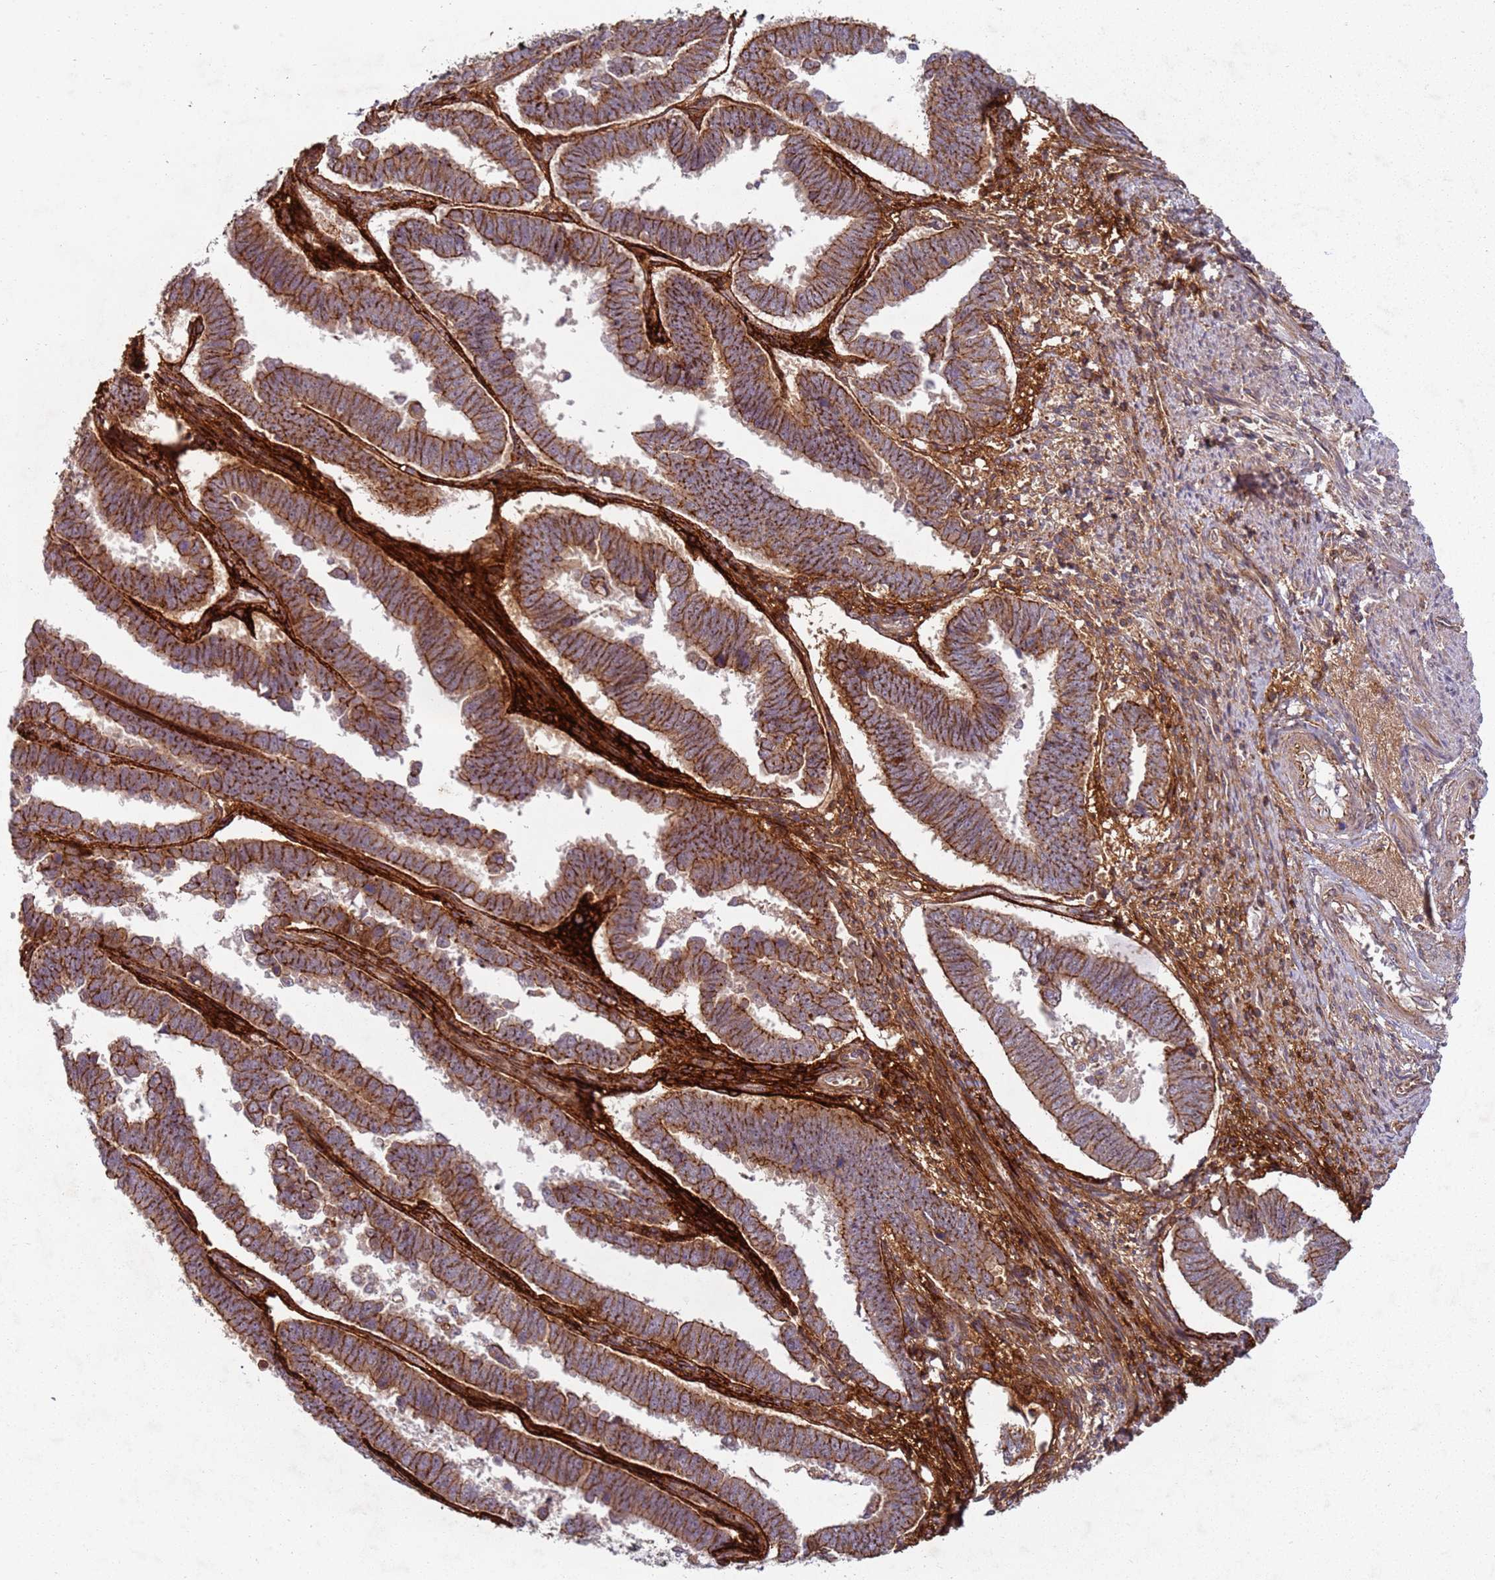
{"staining": {"intensity": "moderate", "quantity": ">75%", "location": "cytoplasmic/membranous"}, "tissue": "endometrial cancer", "cell_type": "Tumor cells", "image_type": "cancer", "snomed": [{"axis": "morphology", "description": "Adenocarcinoma, NOS"}, {"axis": "topography", "description": "Endometrium"}], "caption": "Endometrial cancer (adenocarcinoma) stained with a brown dye reveals moderate cytoplasmic/membranous positive positivity in about >75% of tumor cells.", "gene": "C2CD4B", "patient": {"sex": "female", "age": 75}}